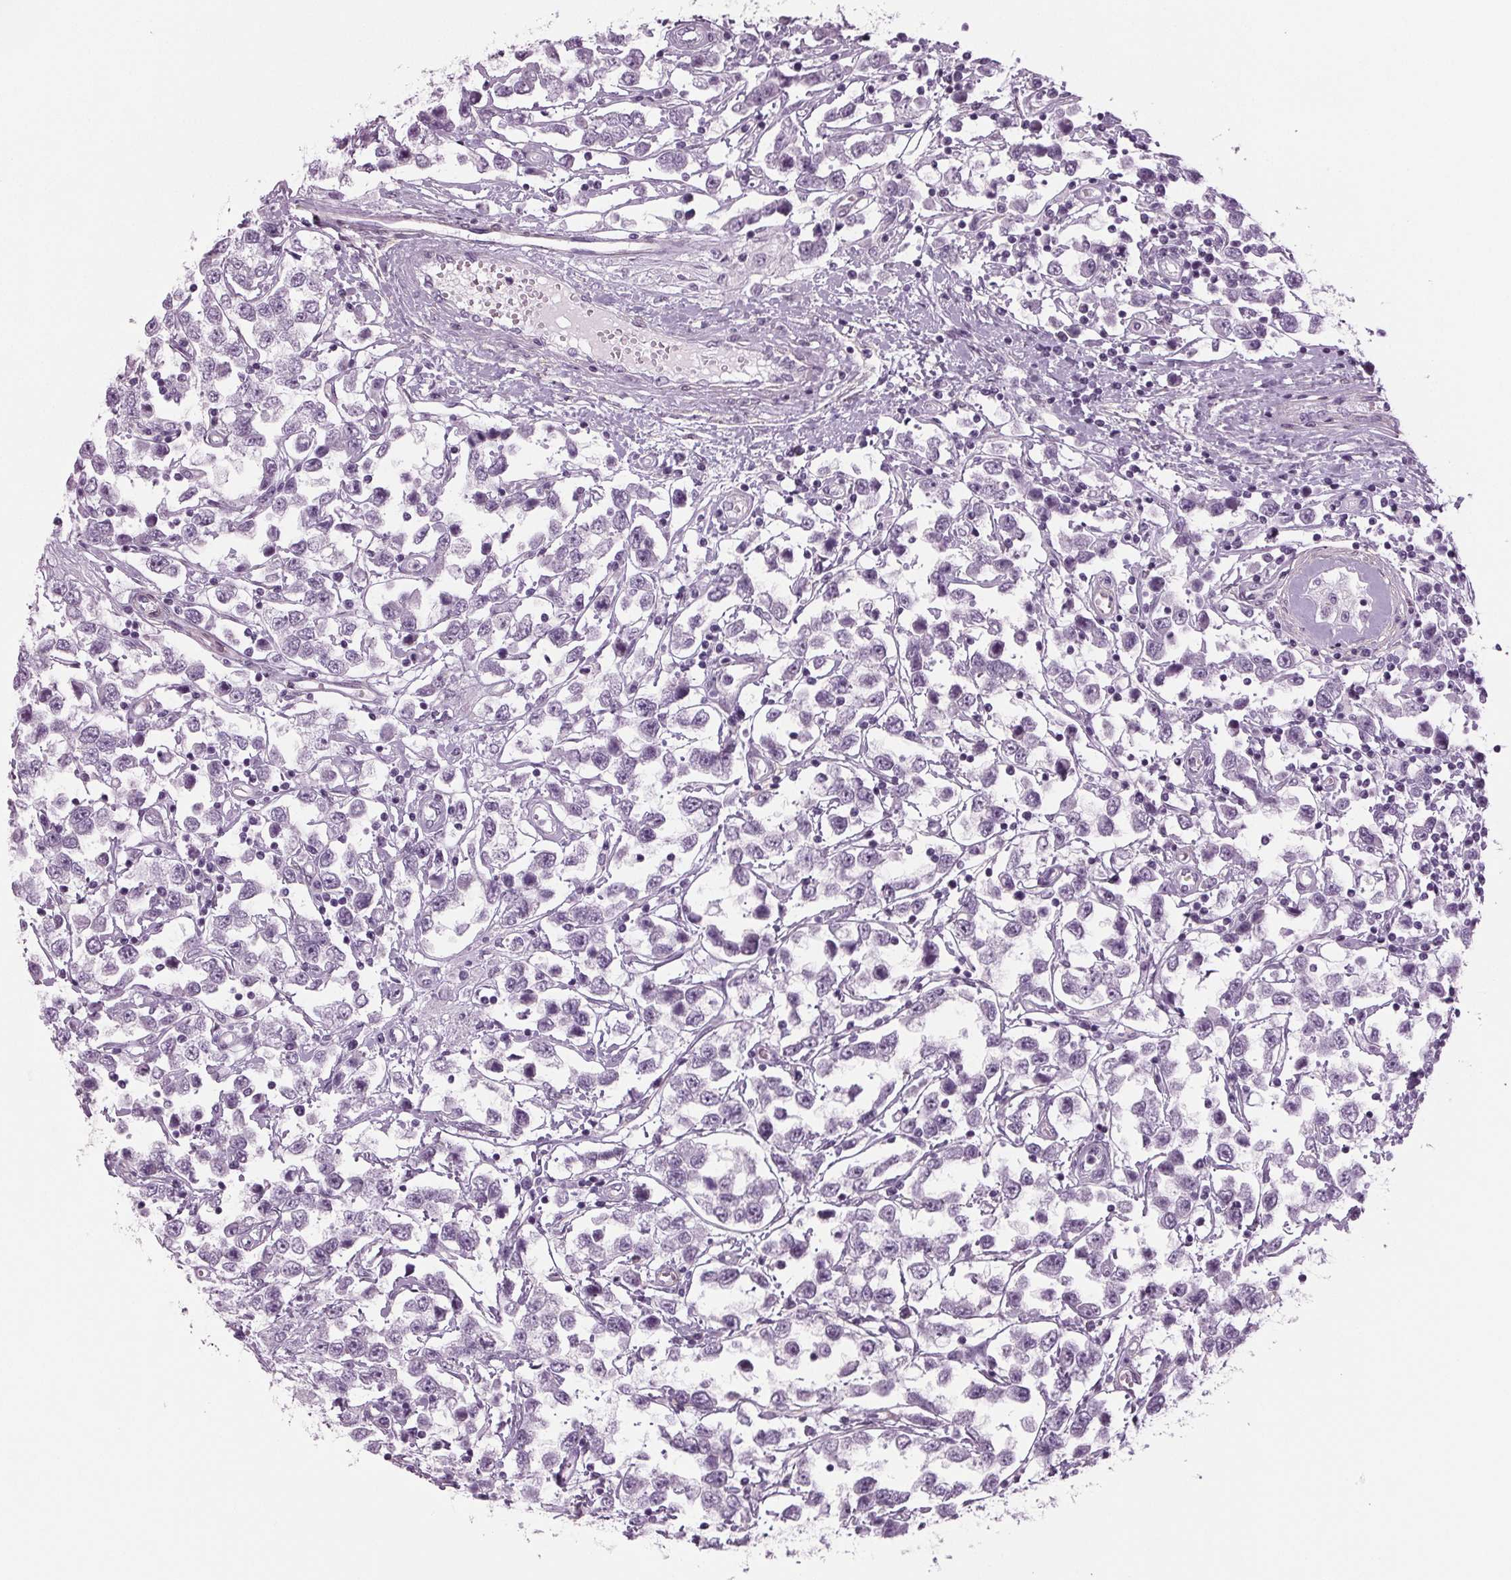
{"staining": {"intensity": "negative", "quantity": "none", "location": "none"}, "tissue": "testis cancer", "cell_type": "Tumor cells", "image_type": "cancer", "snomed": [{"axis": "morphology", "description": "Seminoma, NOS"}, {"axis": "topography", "description": "Testis"}], "caption": "Photomicrograph shows no significant protein expression in tumor cells of testis seminoma.", "gene": "BHLHE22", "patient": {"sex": "male", "age": 34}}